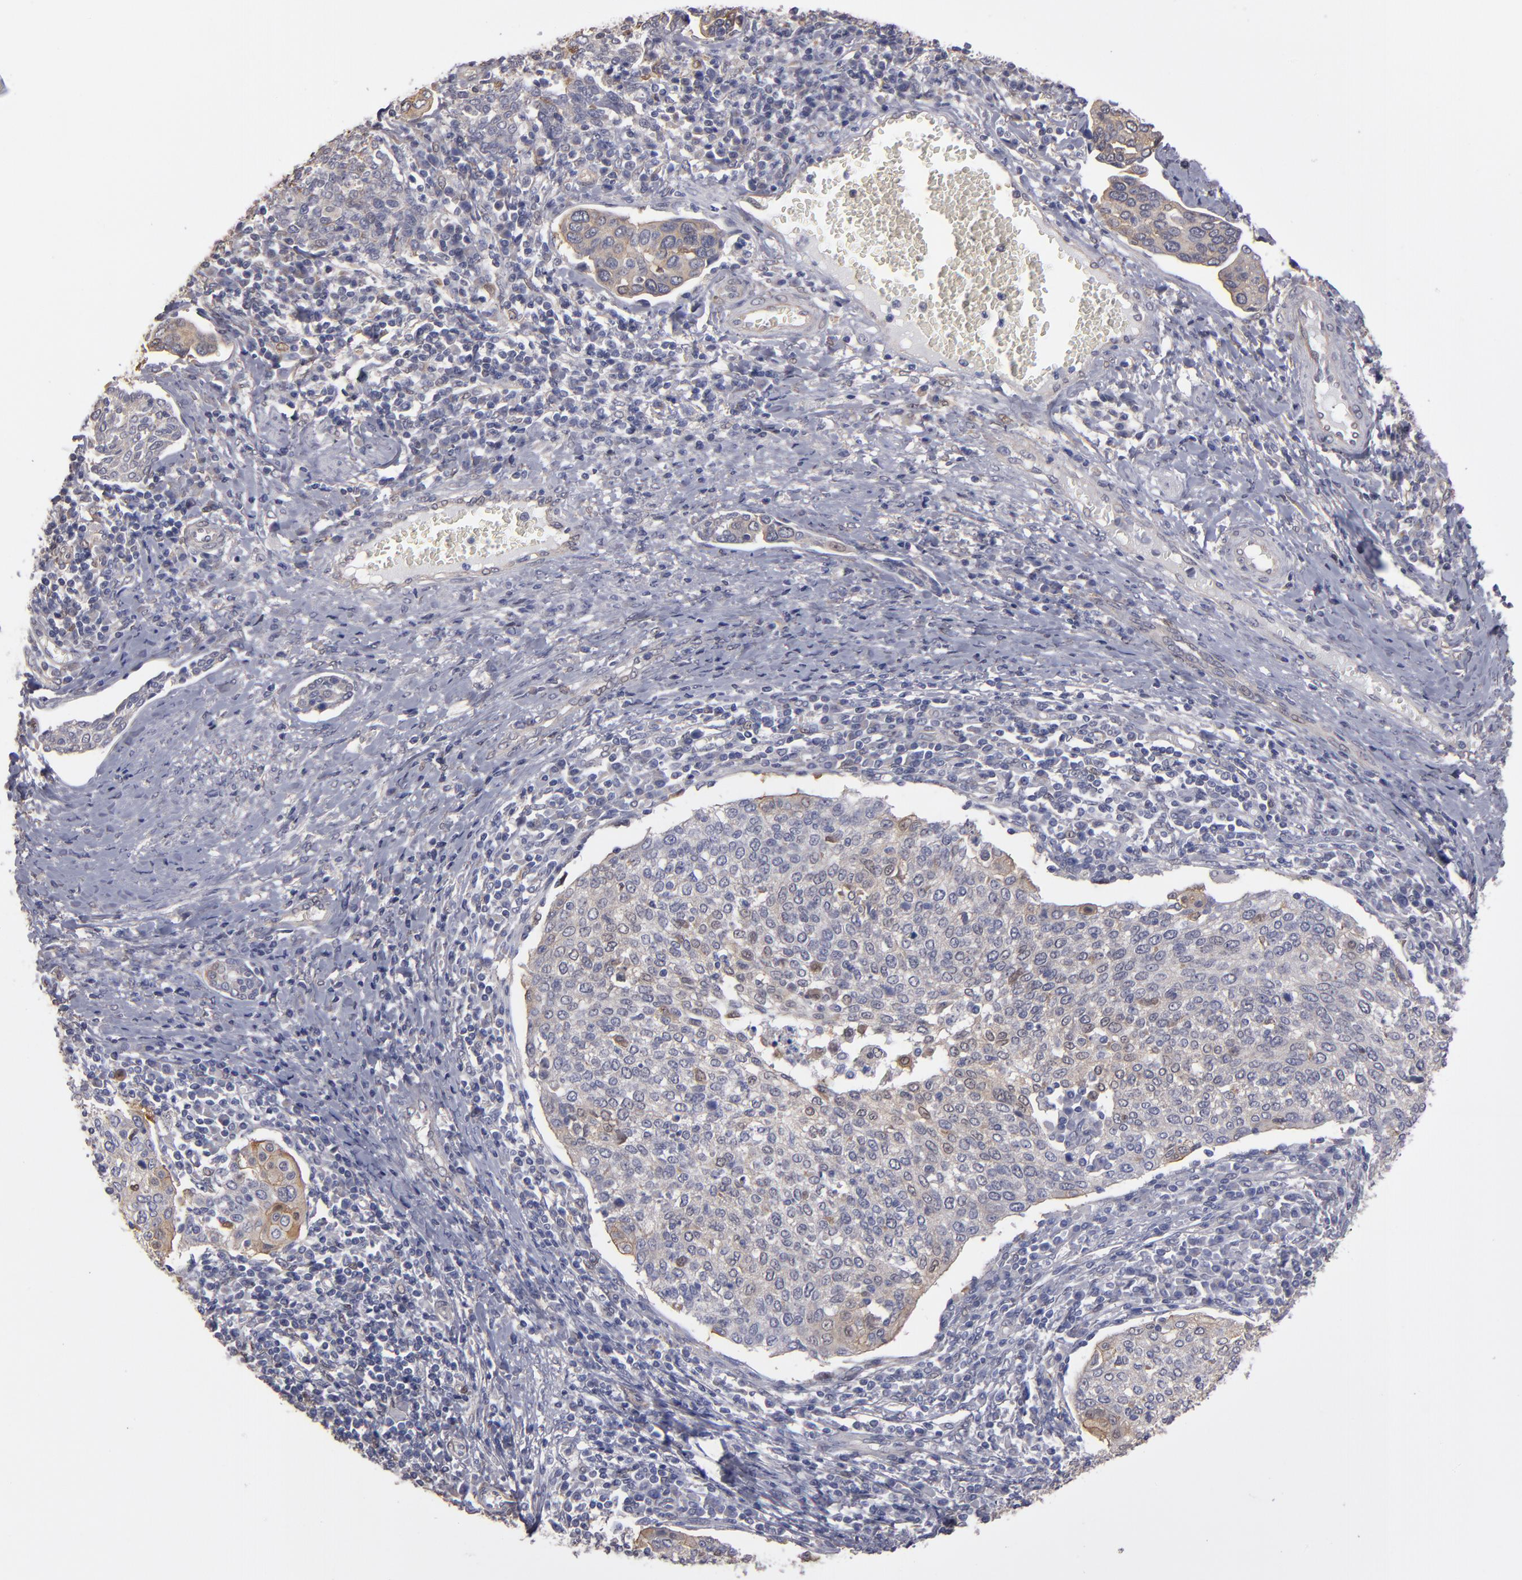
{"staining": {"intensity": "weak", "quantity": ">75%", "location": "cytoplasmic/membranous,nuclear"}, "tissue": "cervical cancer", "cell_type": "Tumor cells", "image_type": "cancer", "snomed": [{"axis": "morphology", "description": "Squamous cell carcinoma, NOS"}, {"axis": "topography", "description": "Cervix"}], "caption": "Cervical cancer (squamous cell carcinoma) tissue shows weak cytoplasmic/membranous and nuclear expression in approximately >75% of tumor cells, visualized by immunohistochemistry. The staining is performed using DAB (3,3'-diaminobenzidine) brown chromogen to label protein expression. The nuclei are counter-stained blue using hematoxylin.", "gene": "NDRG2", "patient": {"sex": "female", "age": 40}}